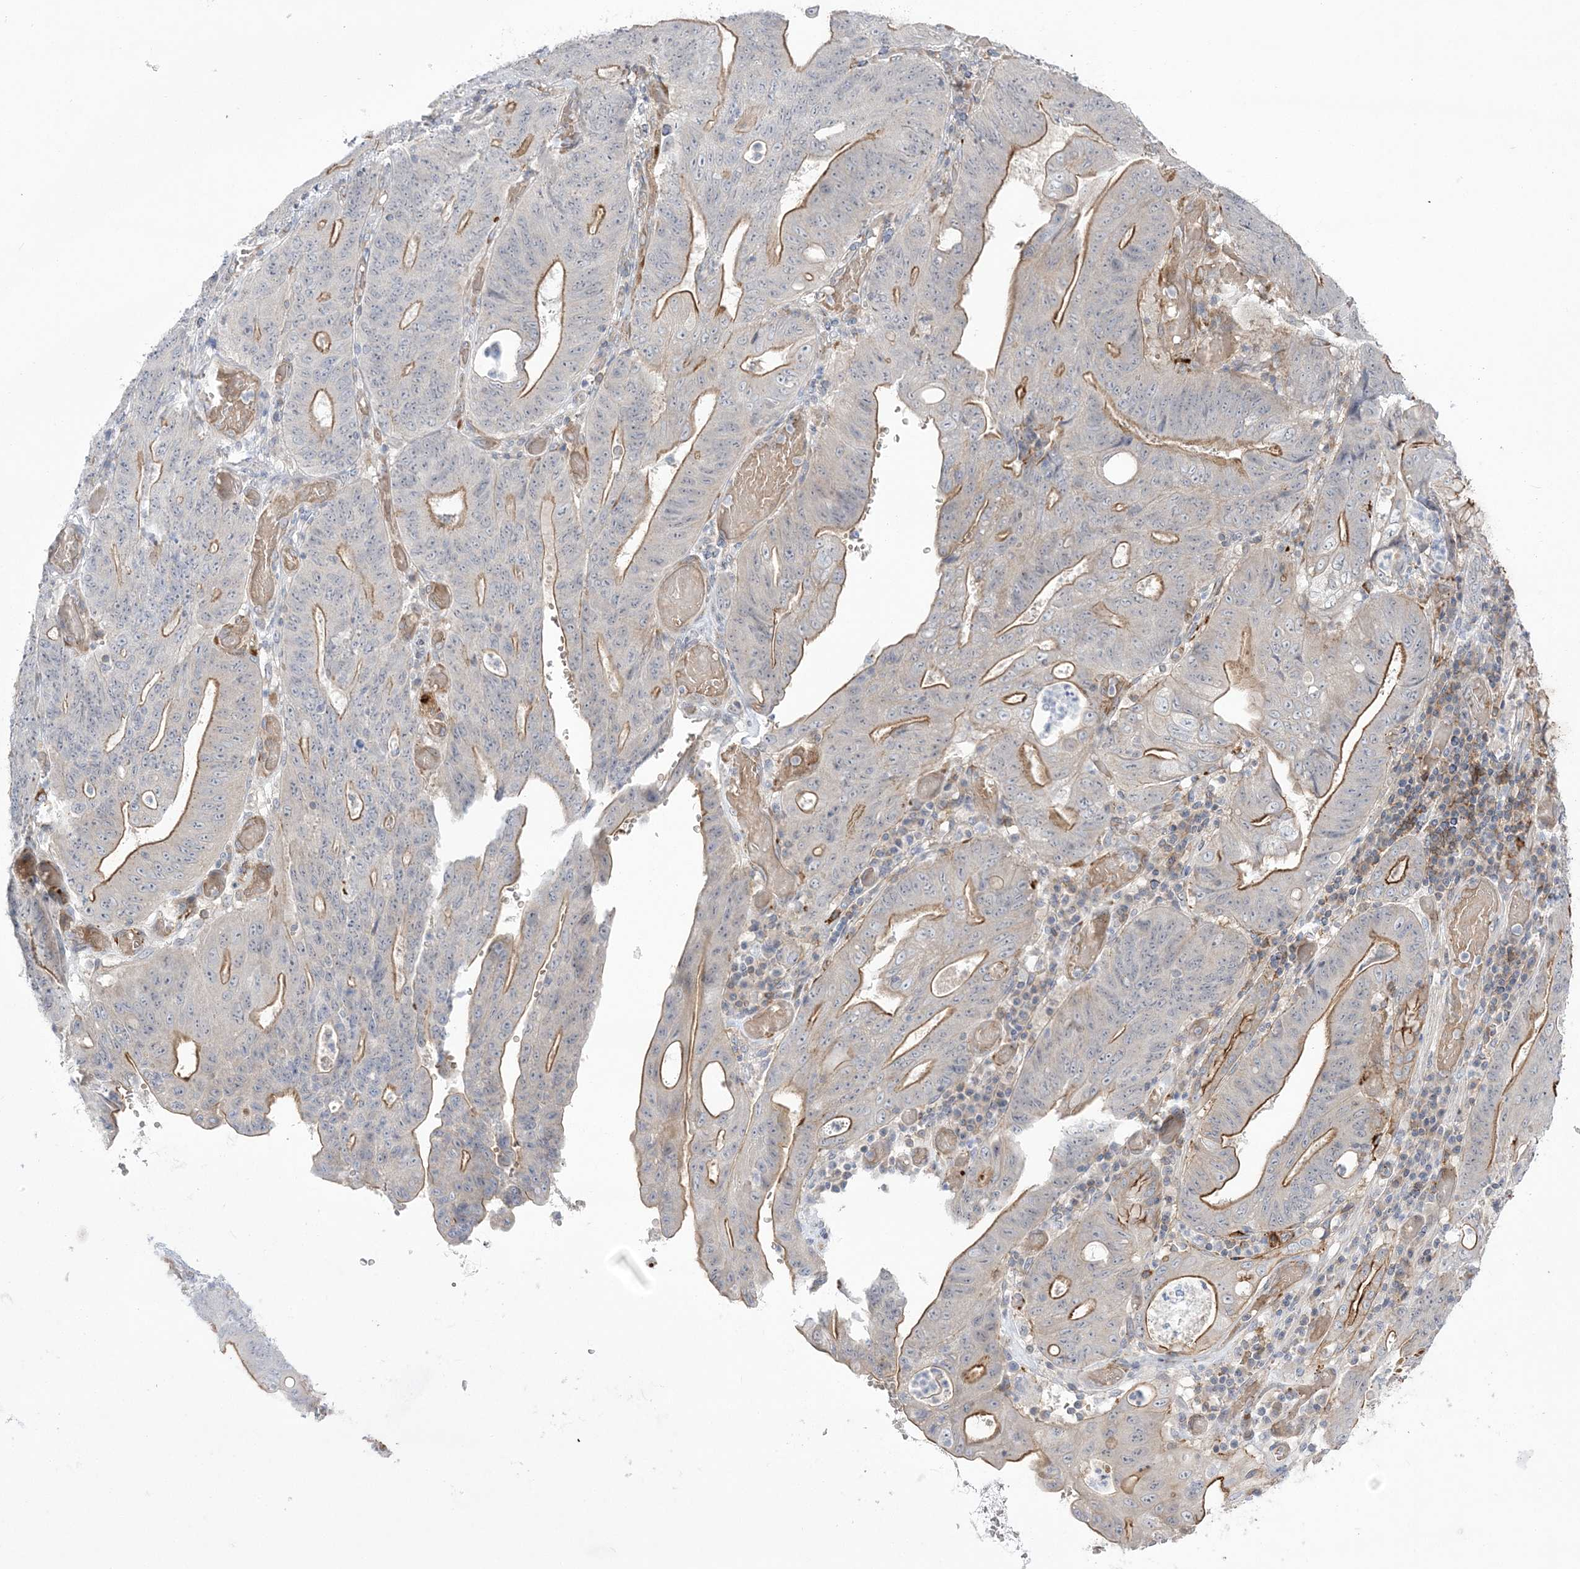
{"staining": {"intensity": "moderate", "quantity": ">75%", "location": "cytoplasmic/membranous"}, "tissue": "stomach cancer", "cell_type": "Tumor cells", "image_type": "cancer", "snomed": [{"axis": "morphology", "description": "Adenocarcinoma, NOS"}, {"axis": "topography", "description": "Stomach"}], "caption": "This image displays IHC staining of stomach cancer (adenocarcinoma), with medium moderate cytoplasmic/membranous expression in approximately >75% of tumor cells.", "gene": "ADAMTS12", "patient": {"sex": "female", "age": 73}}